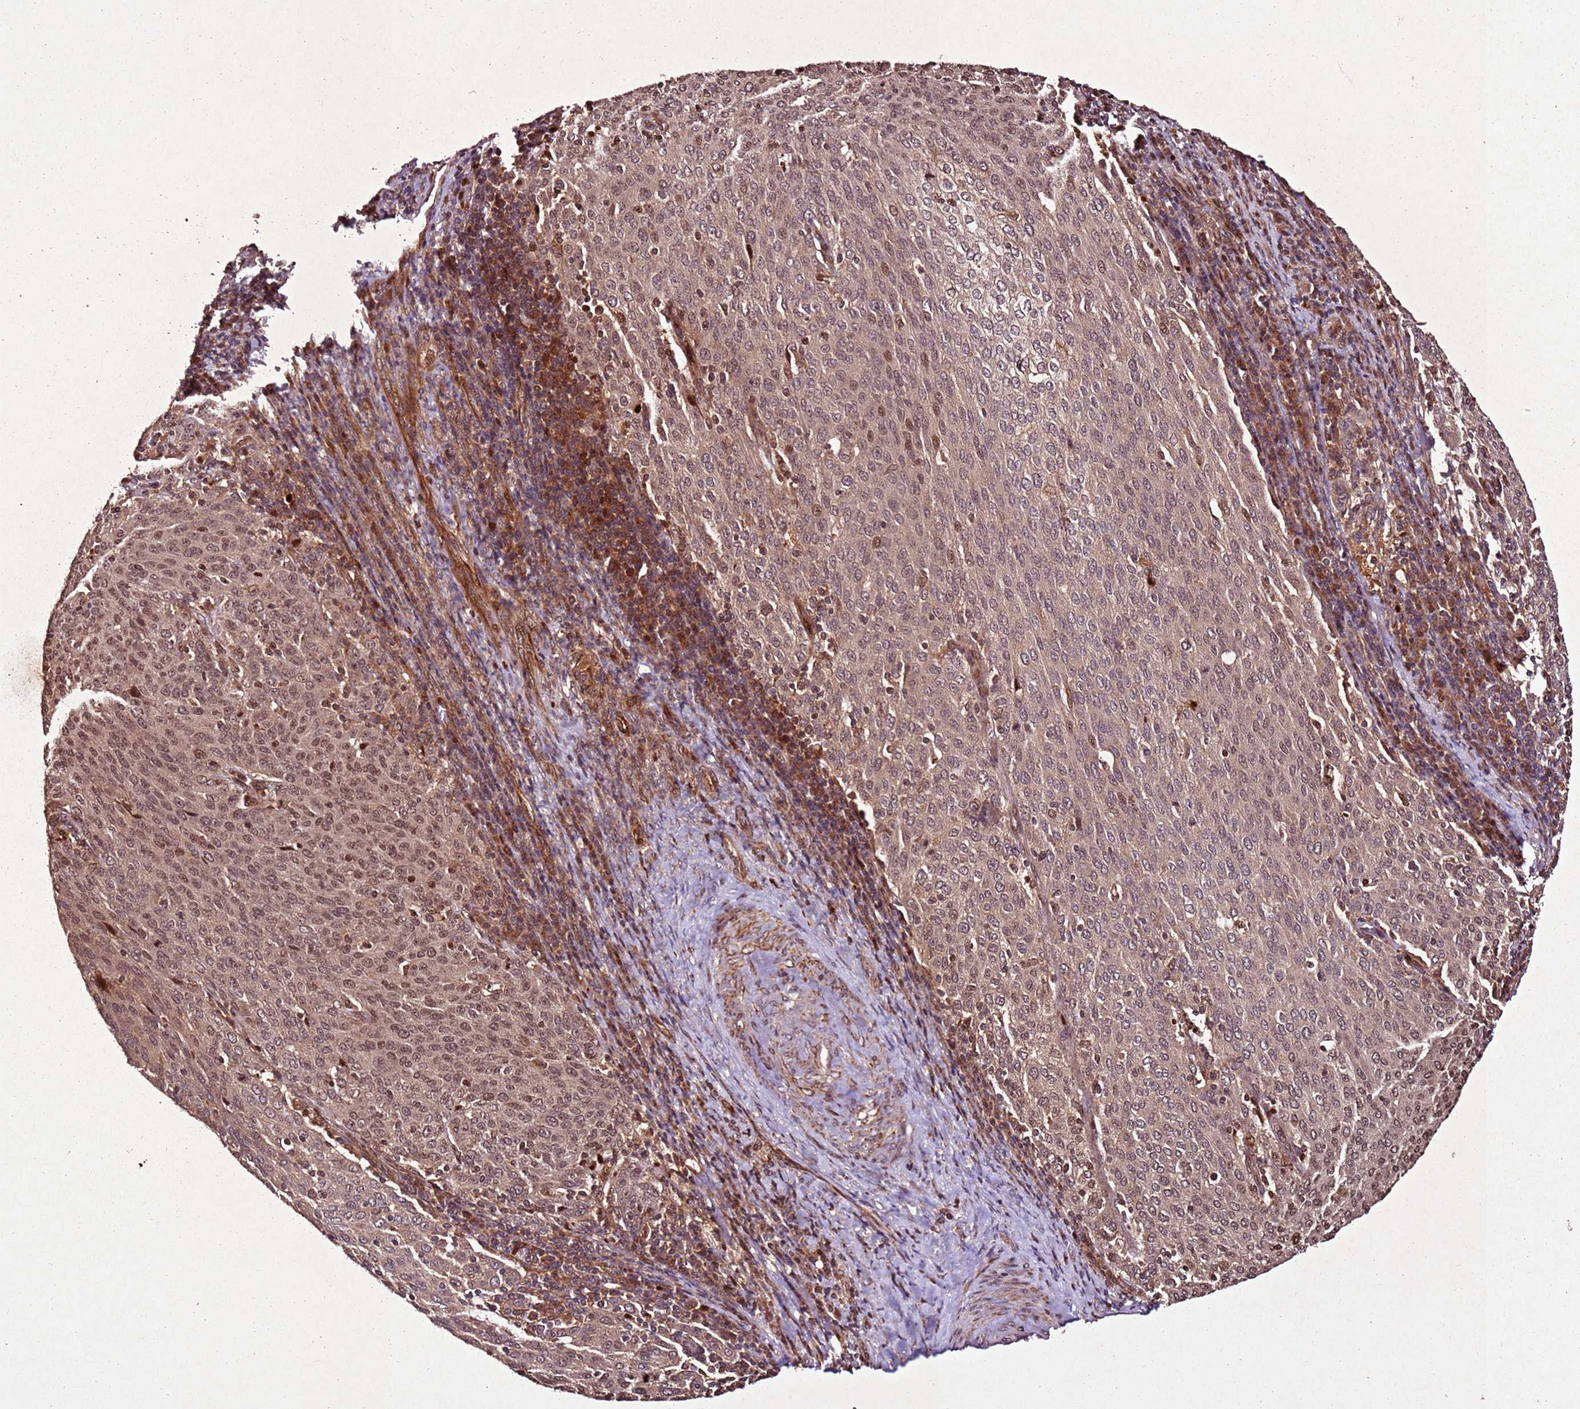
{"staining": {"intensity": "moderate", "quantity": ">75%", "location": "nuclear"}, "tissue": "cervical cancer", "cell_type": "Tumor cells", "image_type": "cancer", "snomed": [{"axis": "morphology", "description": "Squamous cell carcinoma, NOS"}, {"axis": "topography", "description": "Cervix"}], "caption": "Immunohistochemical staining of cervical squamous cell carcinoma exhibits medium levels of moderate nuclear expression in about >75% of tumor cells. Ihc stains the protein of interest in brown and the nuclei are stained blue.", "gene": "PTMA", "patient": {"sex": "female", "age": 46}}